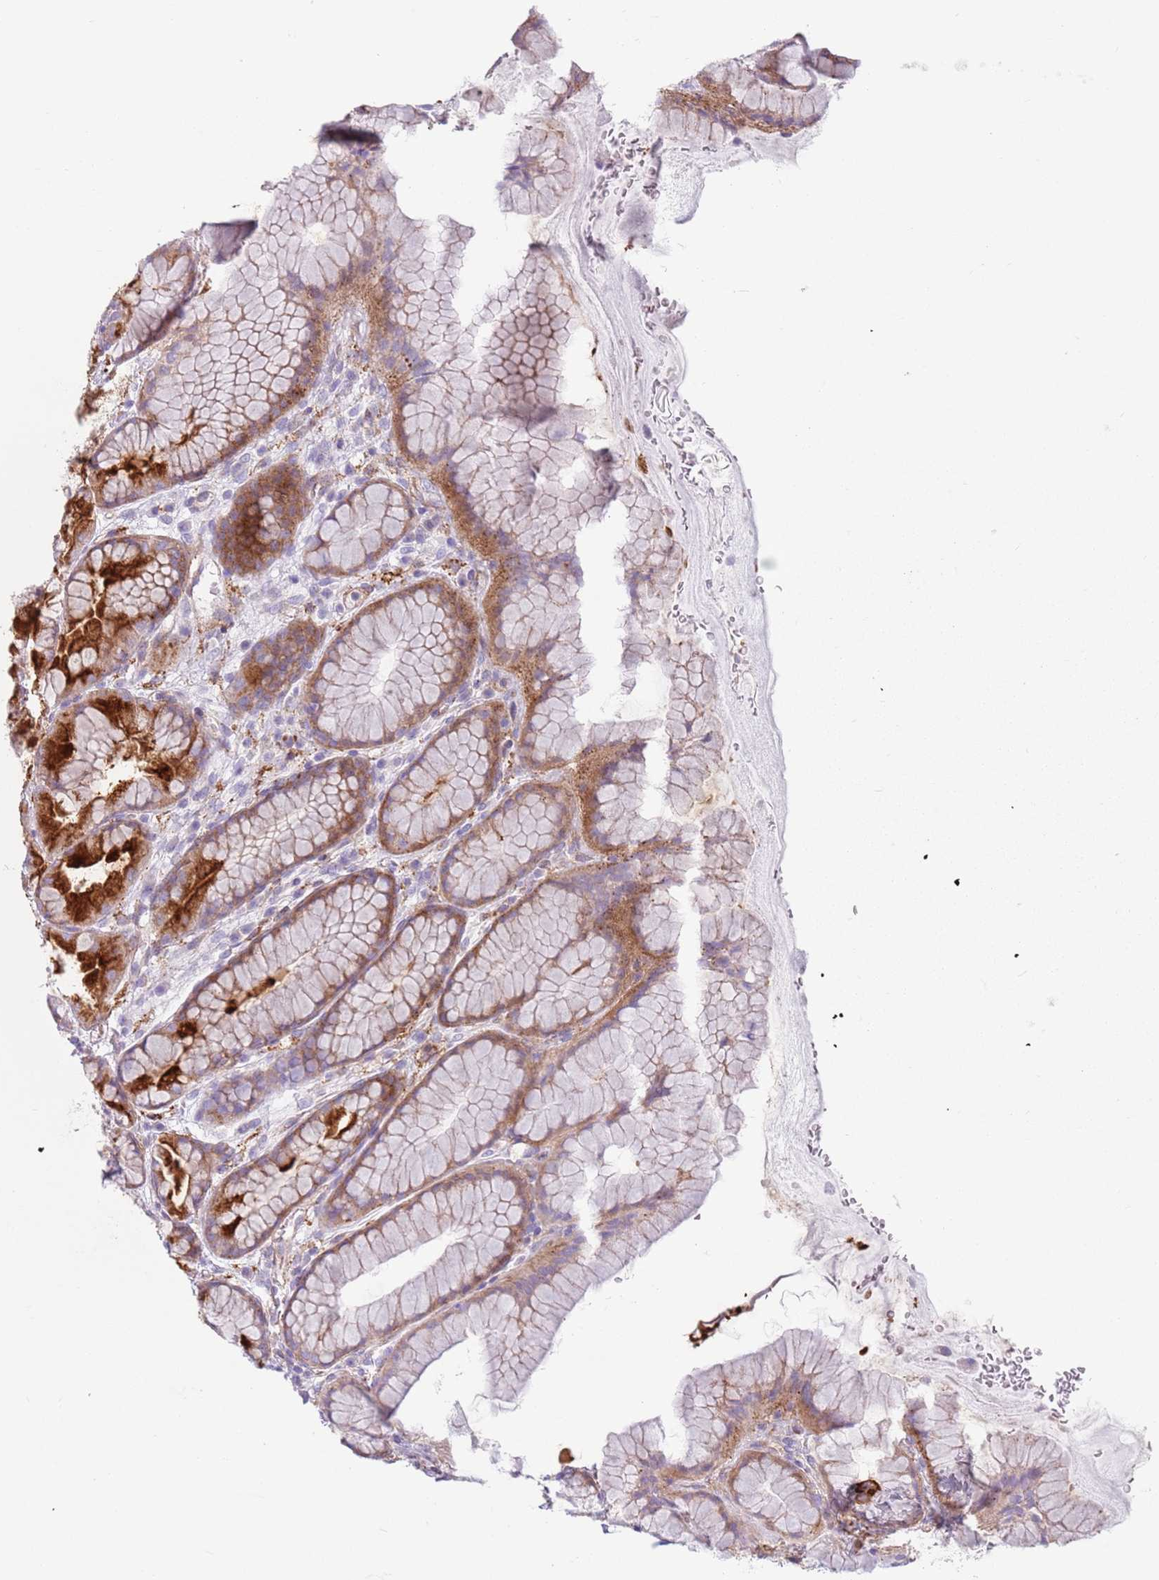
{"staining": {"intensity": "strong", "quantity": "<25%", "location": "cytoplasmic/membranous"}, "tissue": "stomach", "cell_type": "Glandular cells", "image_type": "normal", "snomed": [{"axis": "morphology", "description": "Normal tissue, NOS"}, {"axis": "topography", "description": "Stomach"}], "caption": "The photomicrograph exhibits staining of normal stomach, revealing strong cytoplasmic/membranous protein staining (brown color) within glandular cells.", "gene": "SNX6", "patient": {"sex": "male", "age": 57}}